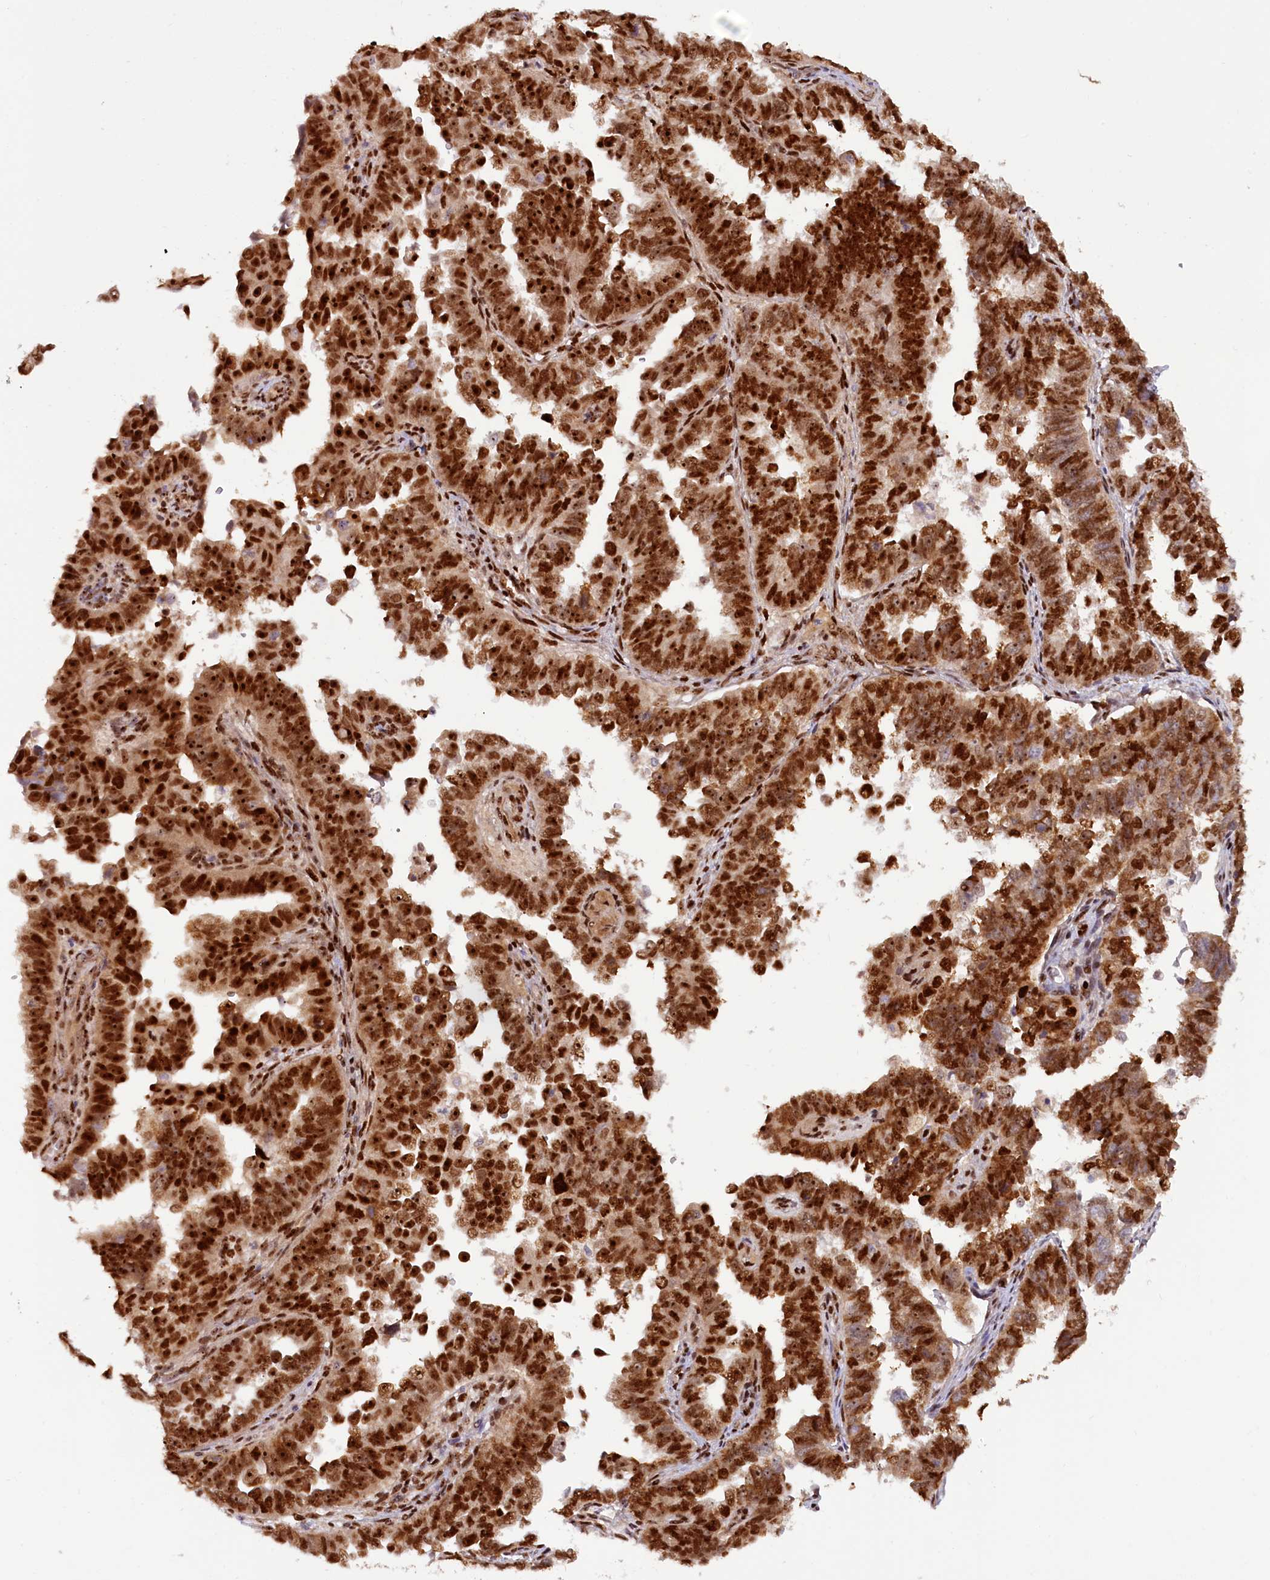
{"staining": {"intensity": "strong", "quantity": ">75%", "location": "nuclear"}, "tissue": "endometrial cancer", "cell_type": "Tumor cells", "image_type": "cancer", "snomed": [{"axis": "morphology", "description": "Adenocarcinoma, NOS"}, {"axis": "topography", "description": "Endometrium"}], "caption": "Brown immunohistochemical staining in adenocarcinoma (endometrial) shows strong nuclear expression in approximately >75% of tumor cells.", "gene": "TCOF1", "patient": {"sex": "female", "age": 75}}